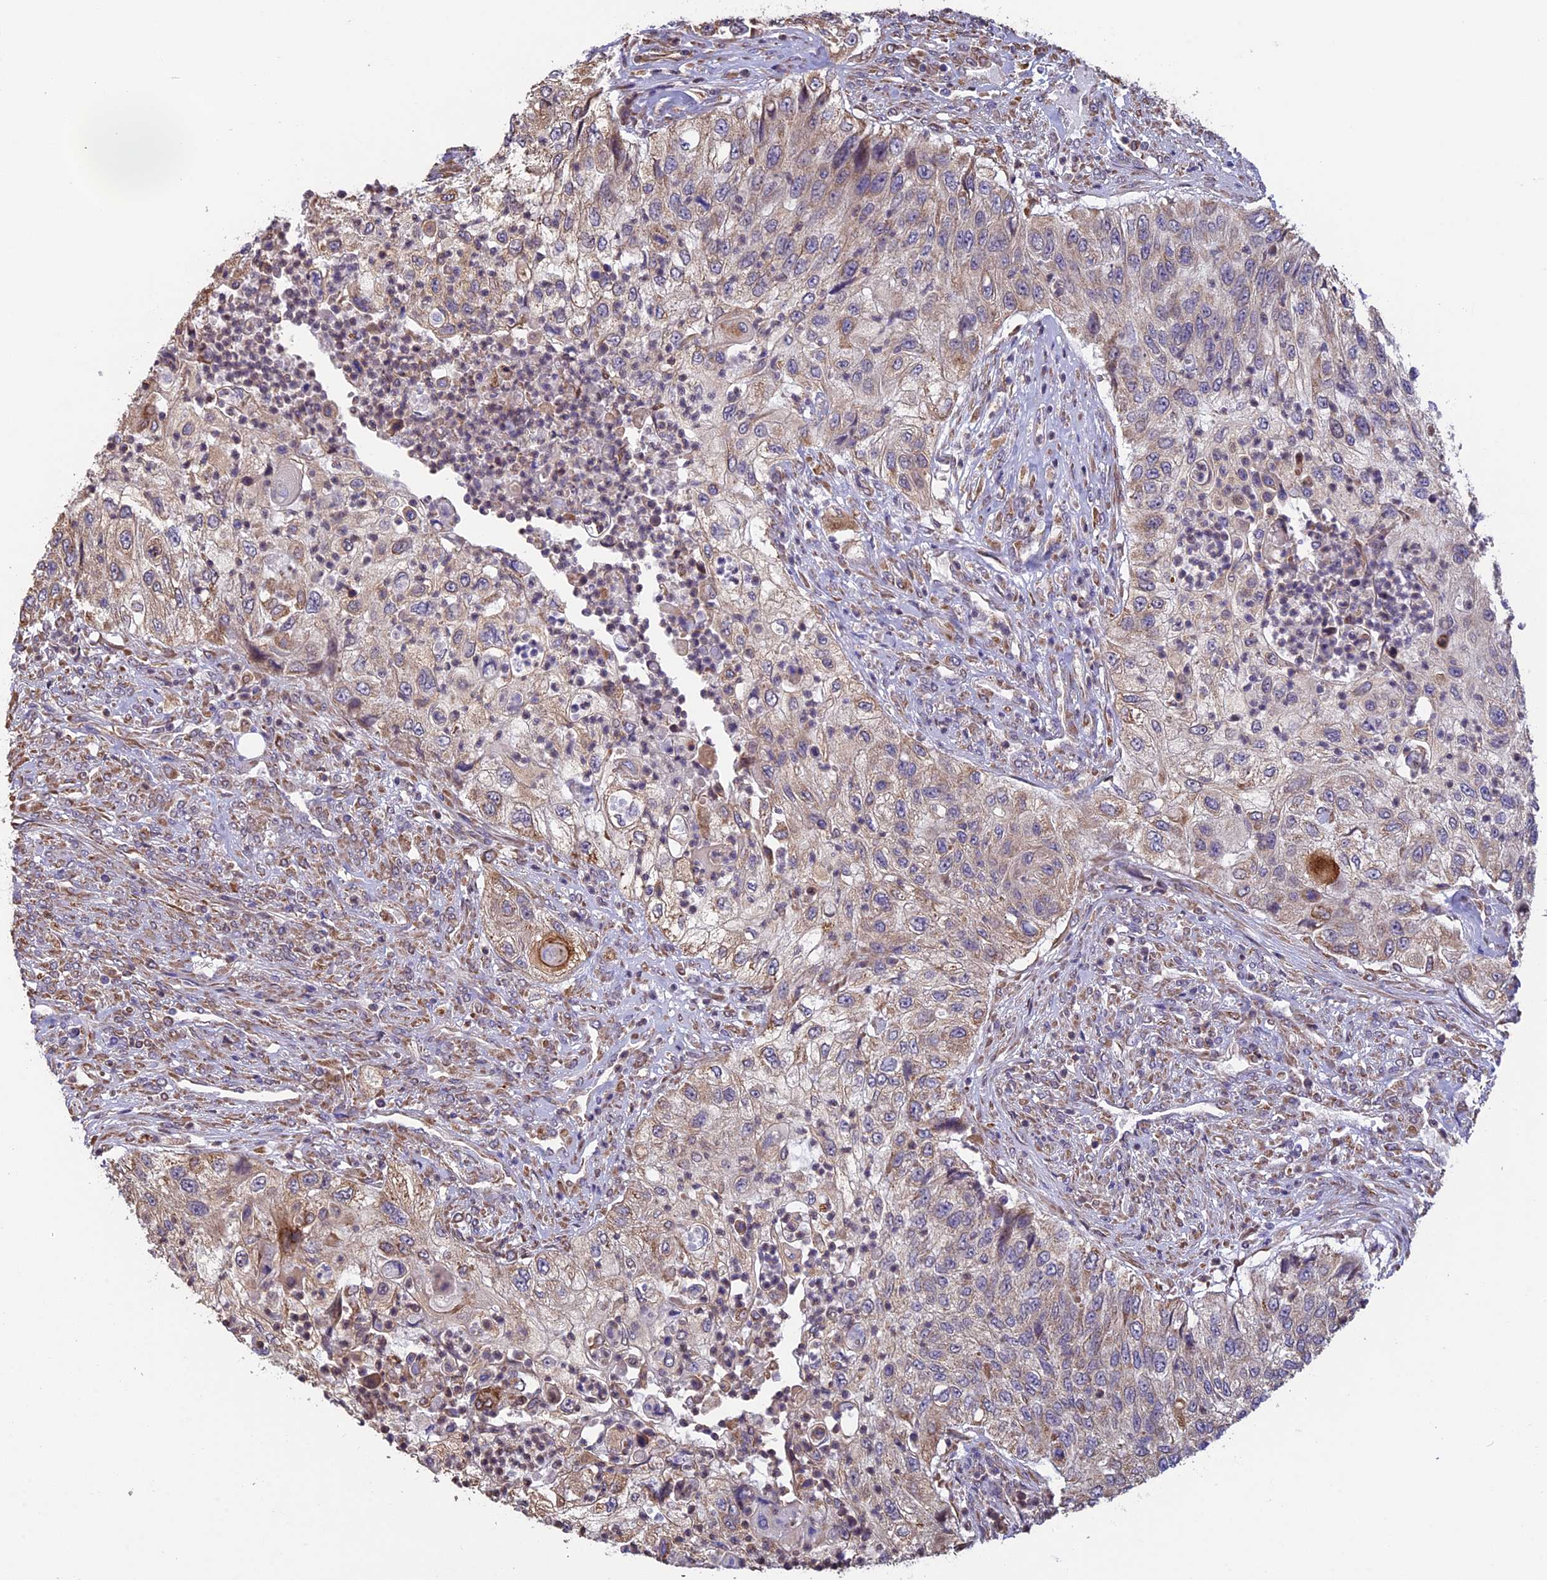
{"staining": {"intensity": "weak", "quantity": "25%-75%", "location": "cytoplasmic/membranous"}, "tissue": "urothelial cancer", "cell_type": "Tumor cells", "image_type": "cancer", "snomed": [{"axis": "morphology", "description": "Urothelial carcinoma, High grade"}, {"axis": "topography", "description": "Urinary bladder"}], "caption": "Immunohistochemical staining of human high-grade urothelial carcinoma reveals low levels of weak cytoplasmic/membranous protein staining in approximately 25%-75% of tumor cells.", "gene": "DMRTA2", "patient": {"sex": "female", "age": 60}}